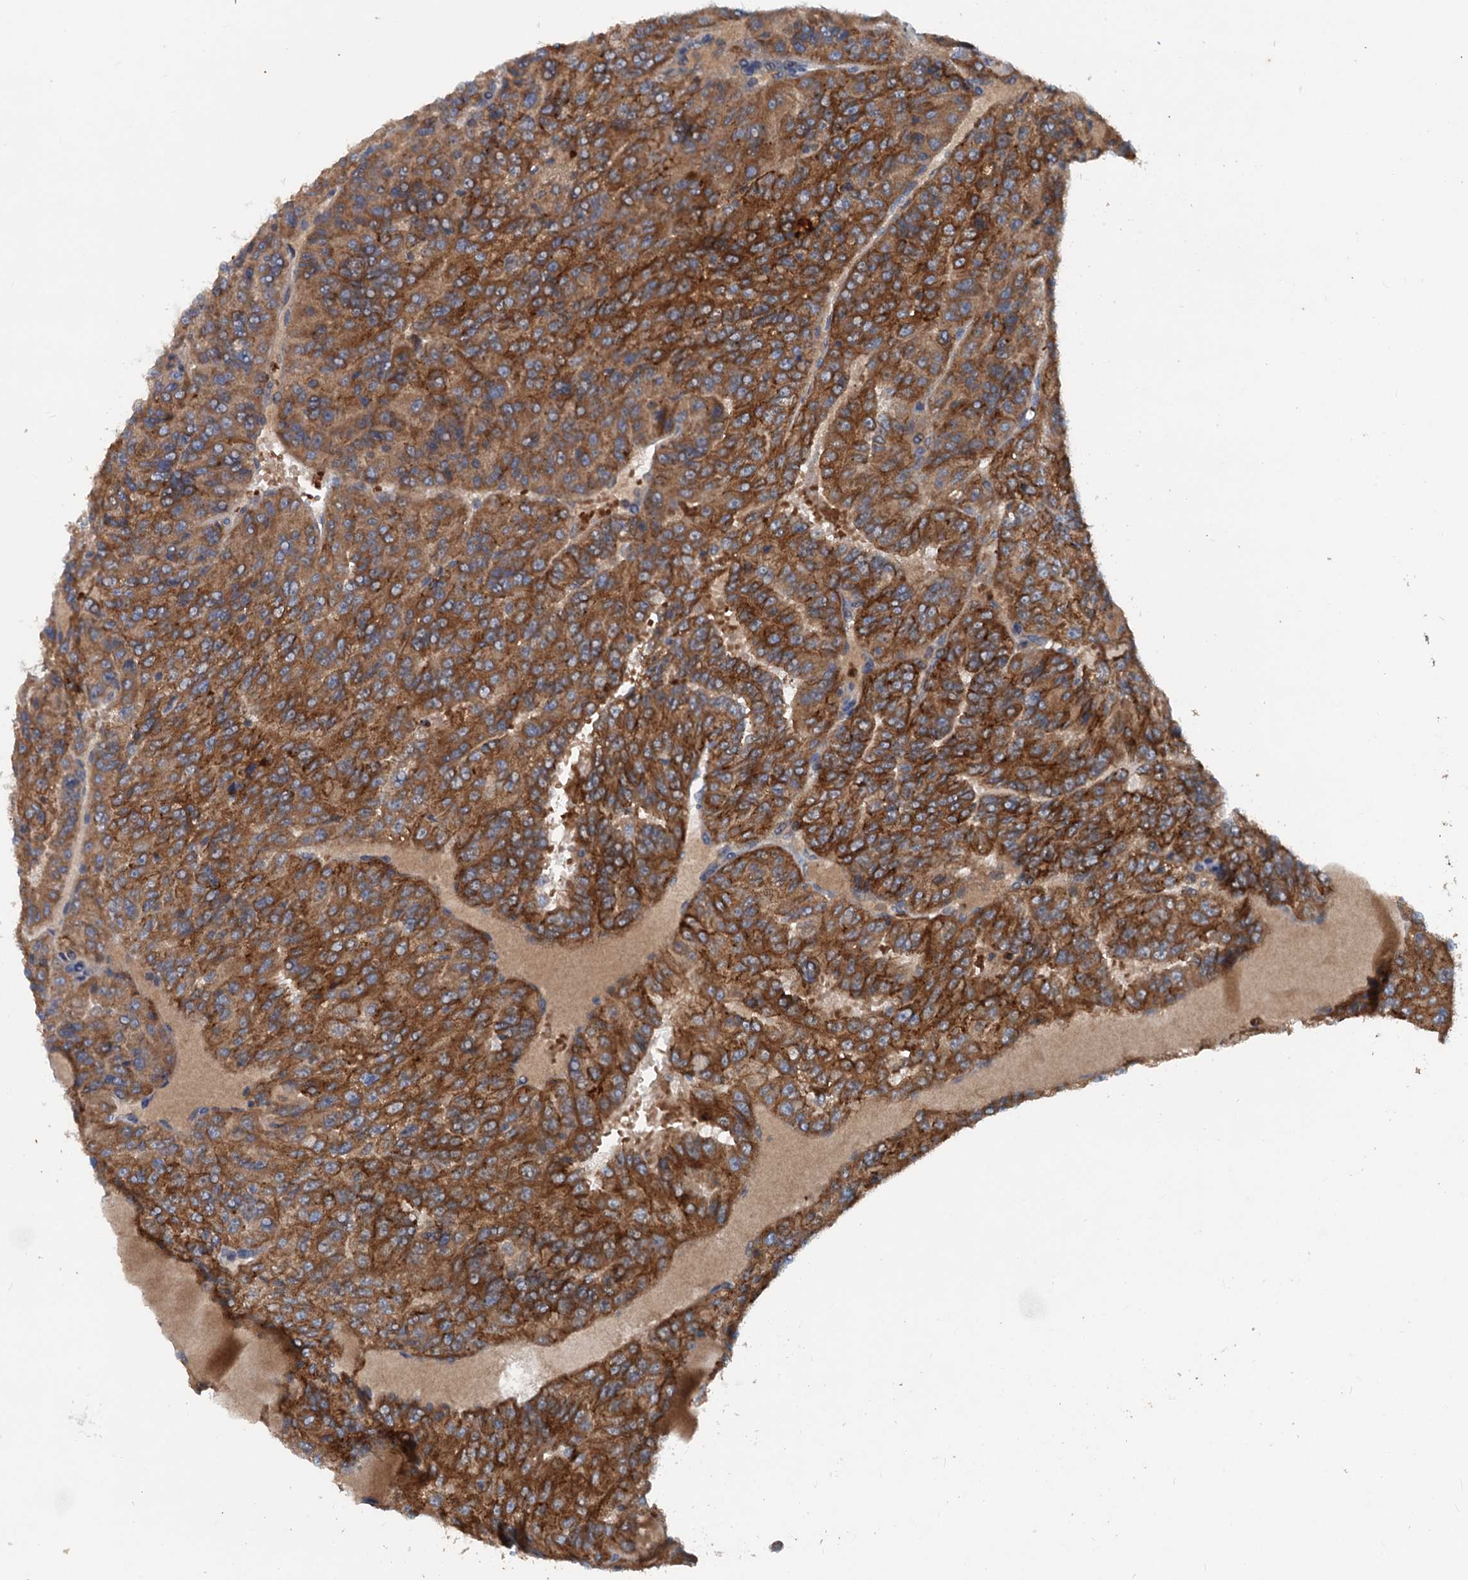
{"staining": {"intensity": "strong", "quantity": ">75%", "location": "cytoplasmic/membranous"}, "tissue": "renal cancer", "cell_type": "Tumor cells", "image_type": "cancer", "snomed": [{"axis": "morphology", "description": "Adenocarcinoma, NOS"}, {"axis": "topography", "description": "Kidney"}], "caption": "Human renal adenocarcinoma stained with a protein marker demonstrates strong staining in tumor cells.", "gene": "N4BP2L2", "patient": {"sex": "female", "age": 63}}